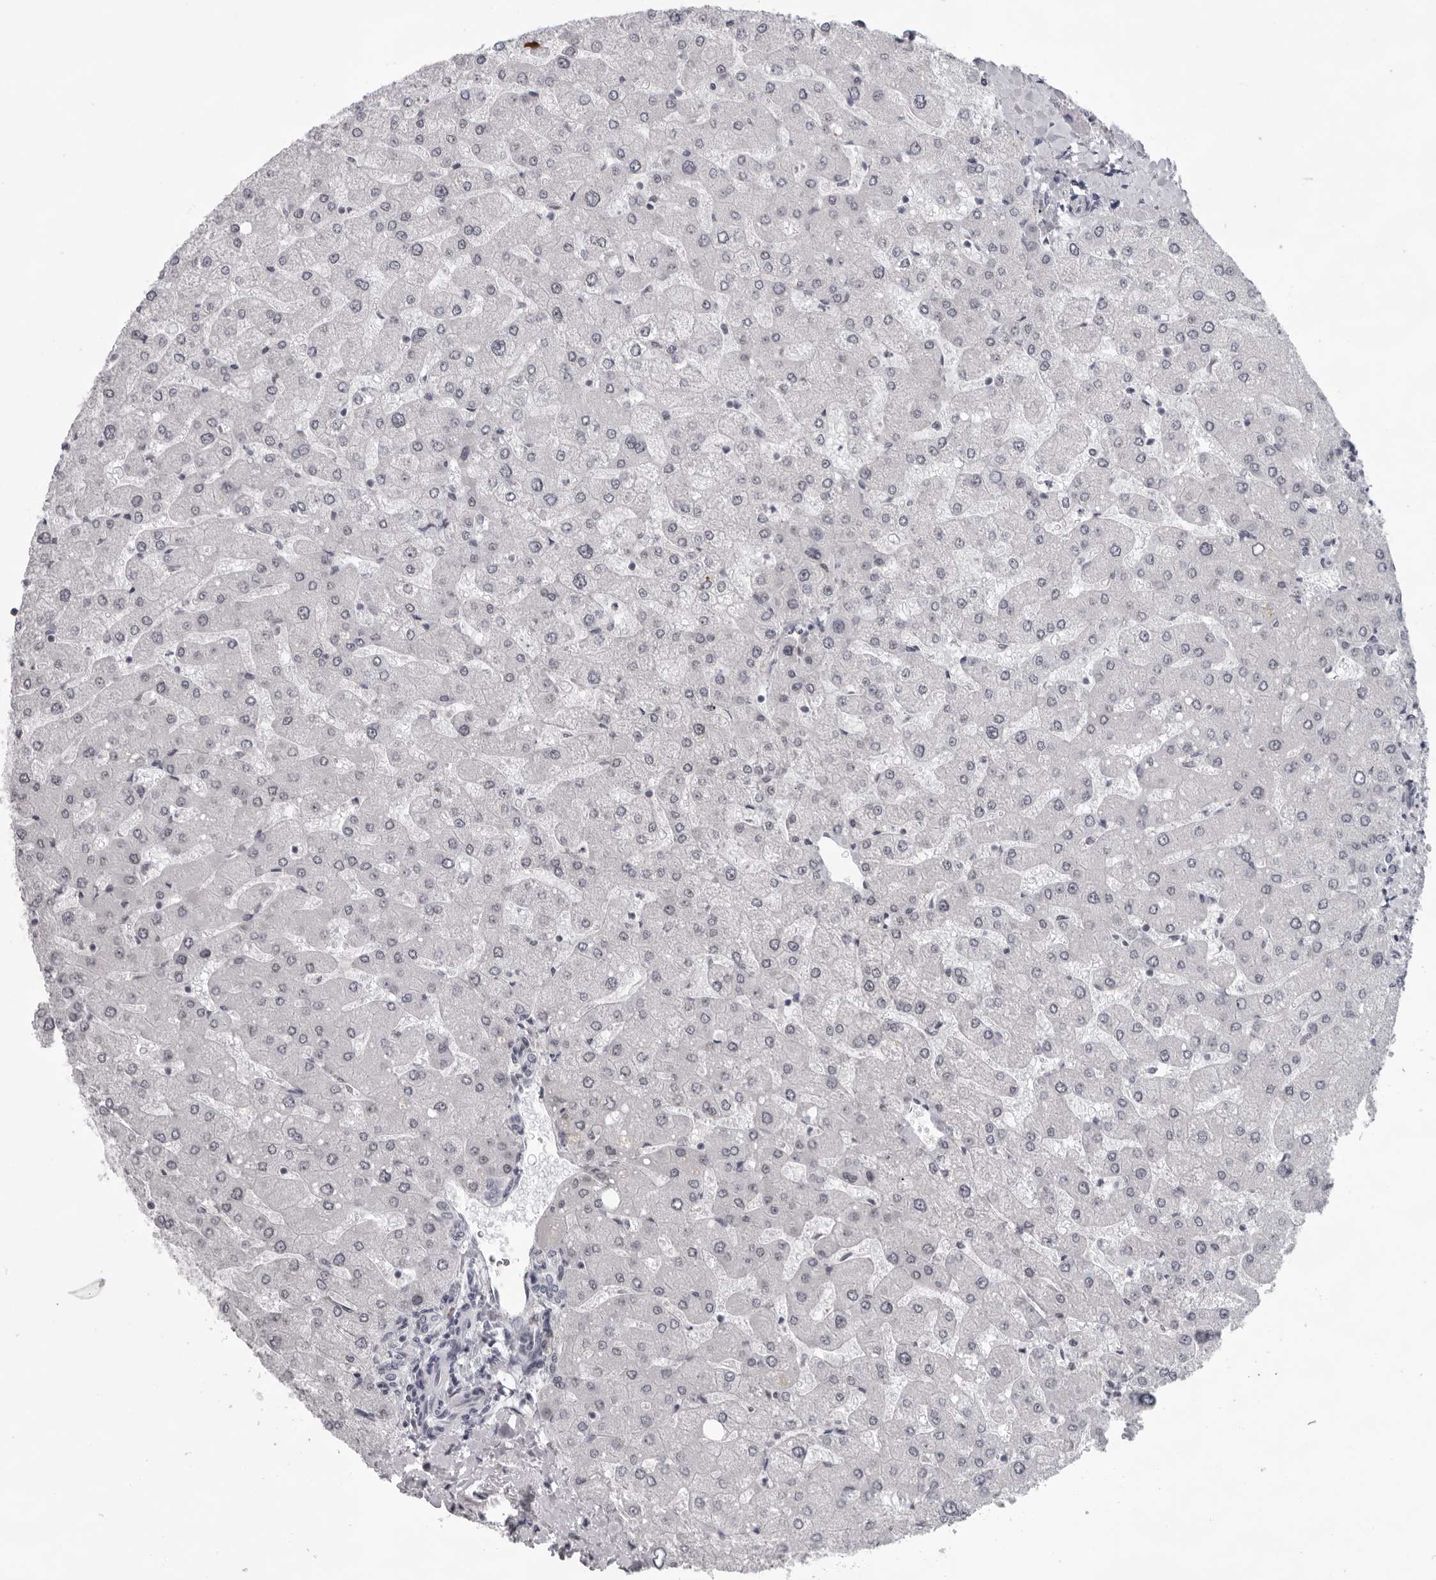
{"staining": {"intensity": "negative", "quantity": "none", "location": "none"}, "tissue": "liver", "cell_type": "Cholangiocytes", "image_type": "normal", "snomed": [{"axis": "morphology", "description": "Normal tissue, NOS"}, {"axis": "topography", "description": "Liver"}], "caption": "Immunohistochemistry (IHC) photomicrograph of unremarkable liver: liver stained with DAB (3,3'-diaminobenzidine) exhibits no significant protein staining in cholangiocytes.", "gene": "EXOSC10", "patient": {"sex": "male", "age": 55}}